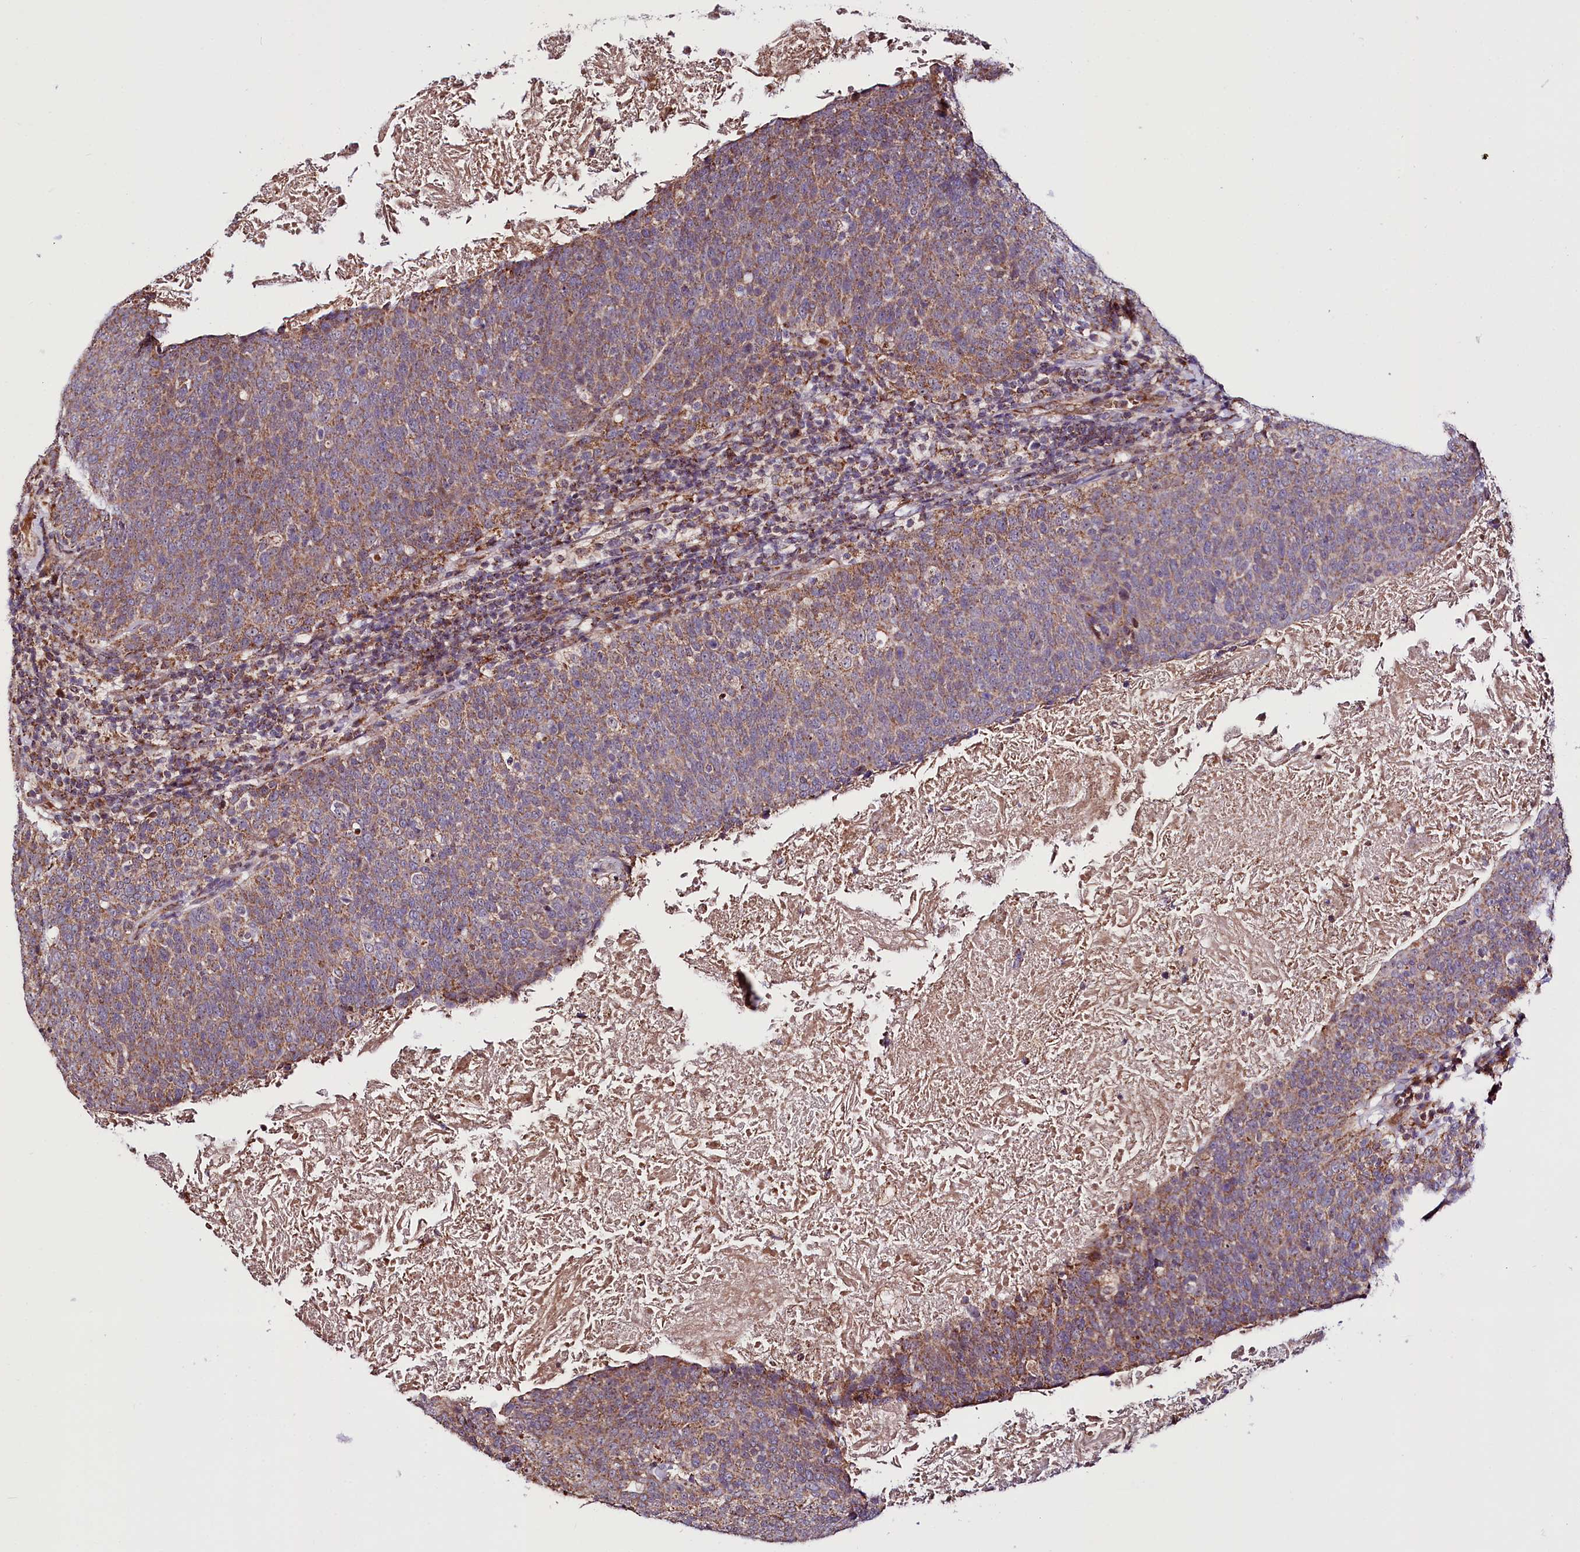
{"staining": {"intensity": "moderate", "quantity": ">75%", "location": "cytoplasmic/membranous"}, "tissue": "head and neck cancer", "cell_type": "Tumor cells", "image_type": "cancer", "snomed": [{"axis": "morphology", "description": "Squamous cell carcinoma, NOS"}, {"axis": "morphology", "description": "Squamous cell carcinoma, metastatic, NOS"}, {"axis": "topography", "description": "Lymph node"}, {"axis": "topography", "description": "Head-Neck"}], "caption": "Moderate cytoplasmic/membranous protein positivity is identified in about >75% of tumor cells in head and neck cancer (metastatic squamous cell carcinoma).", "gene": "ST7", "patient": {"sex": "male", "age": 62}}